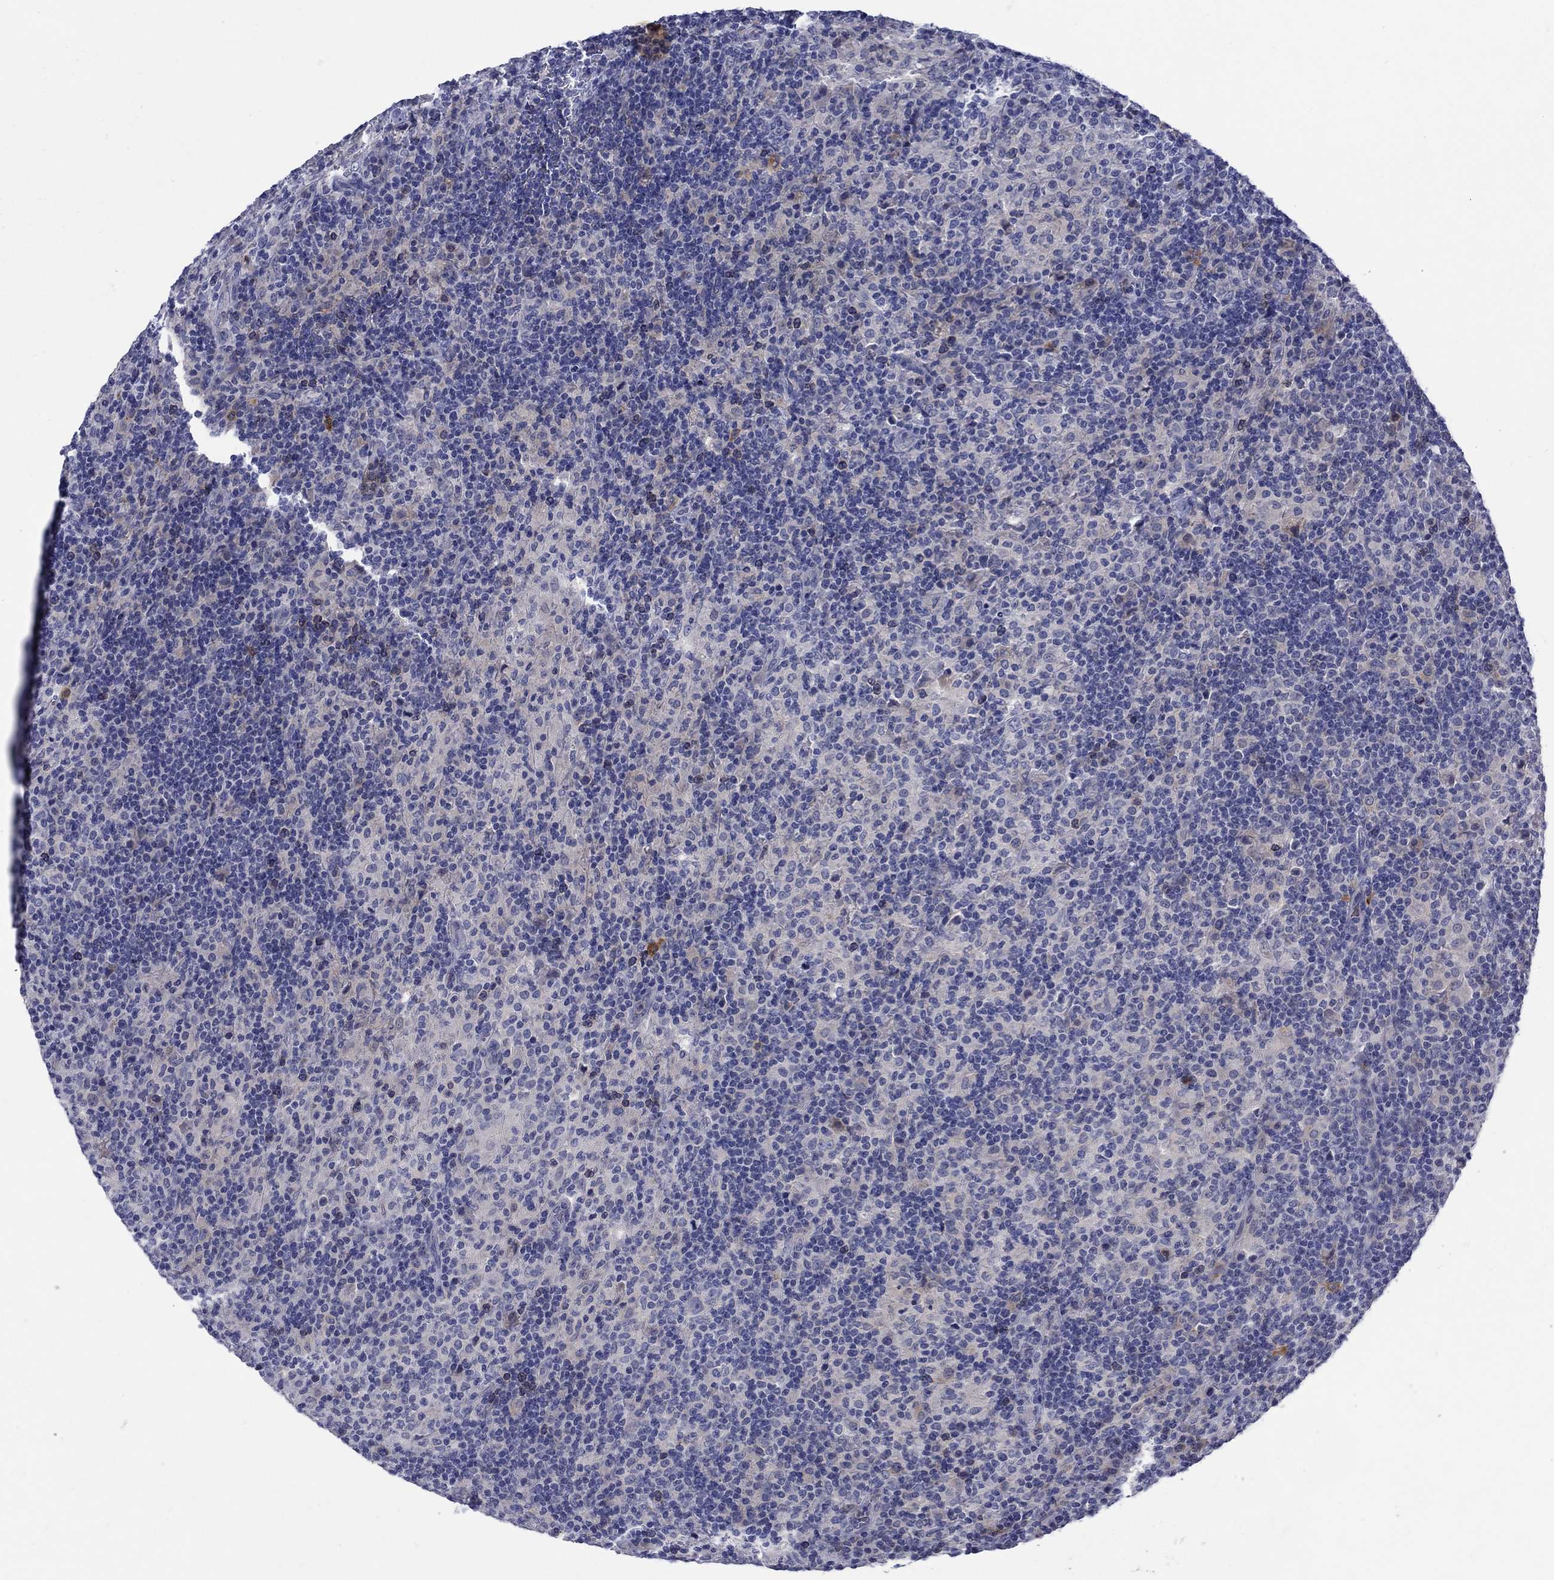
{"staining": {"intensity": "negative", "quantity": "none", "location": "none"}, "tissue": "lymphoma", "cell_type": "Tumor cells", "image_type": "cancer", "snomed": [{"axis": "morphology", "description": "Hodgkin's disease, NOS"}, {"axis": "topography", "description": "Lymph node"}], "caption": "Micrograph shows no protein positivity in tumor cells of lymphoma tissue.", "gene": "HDC", "patient": {"sex": "male", "age": 70}}